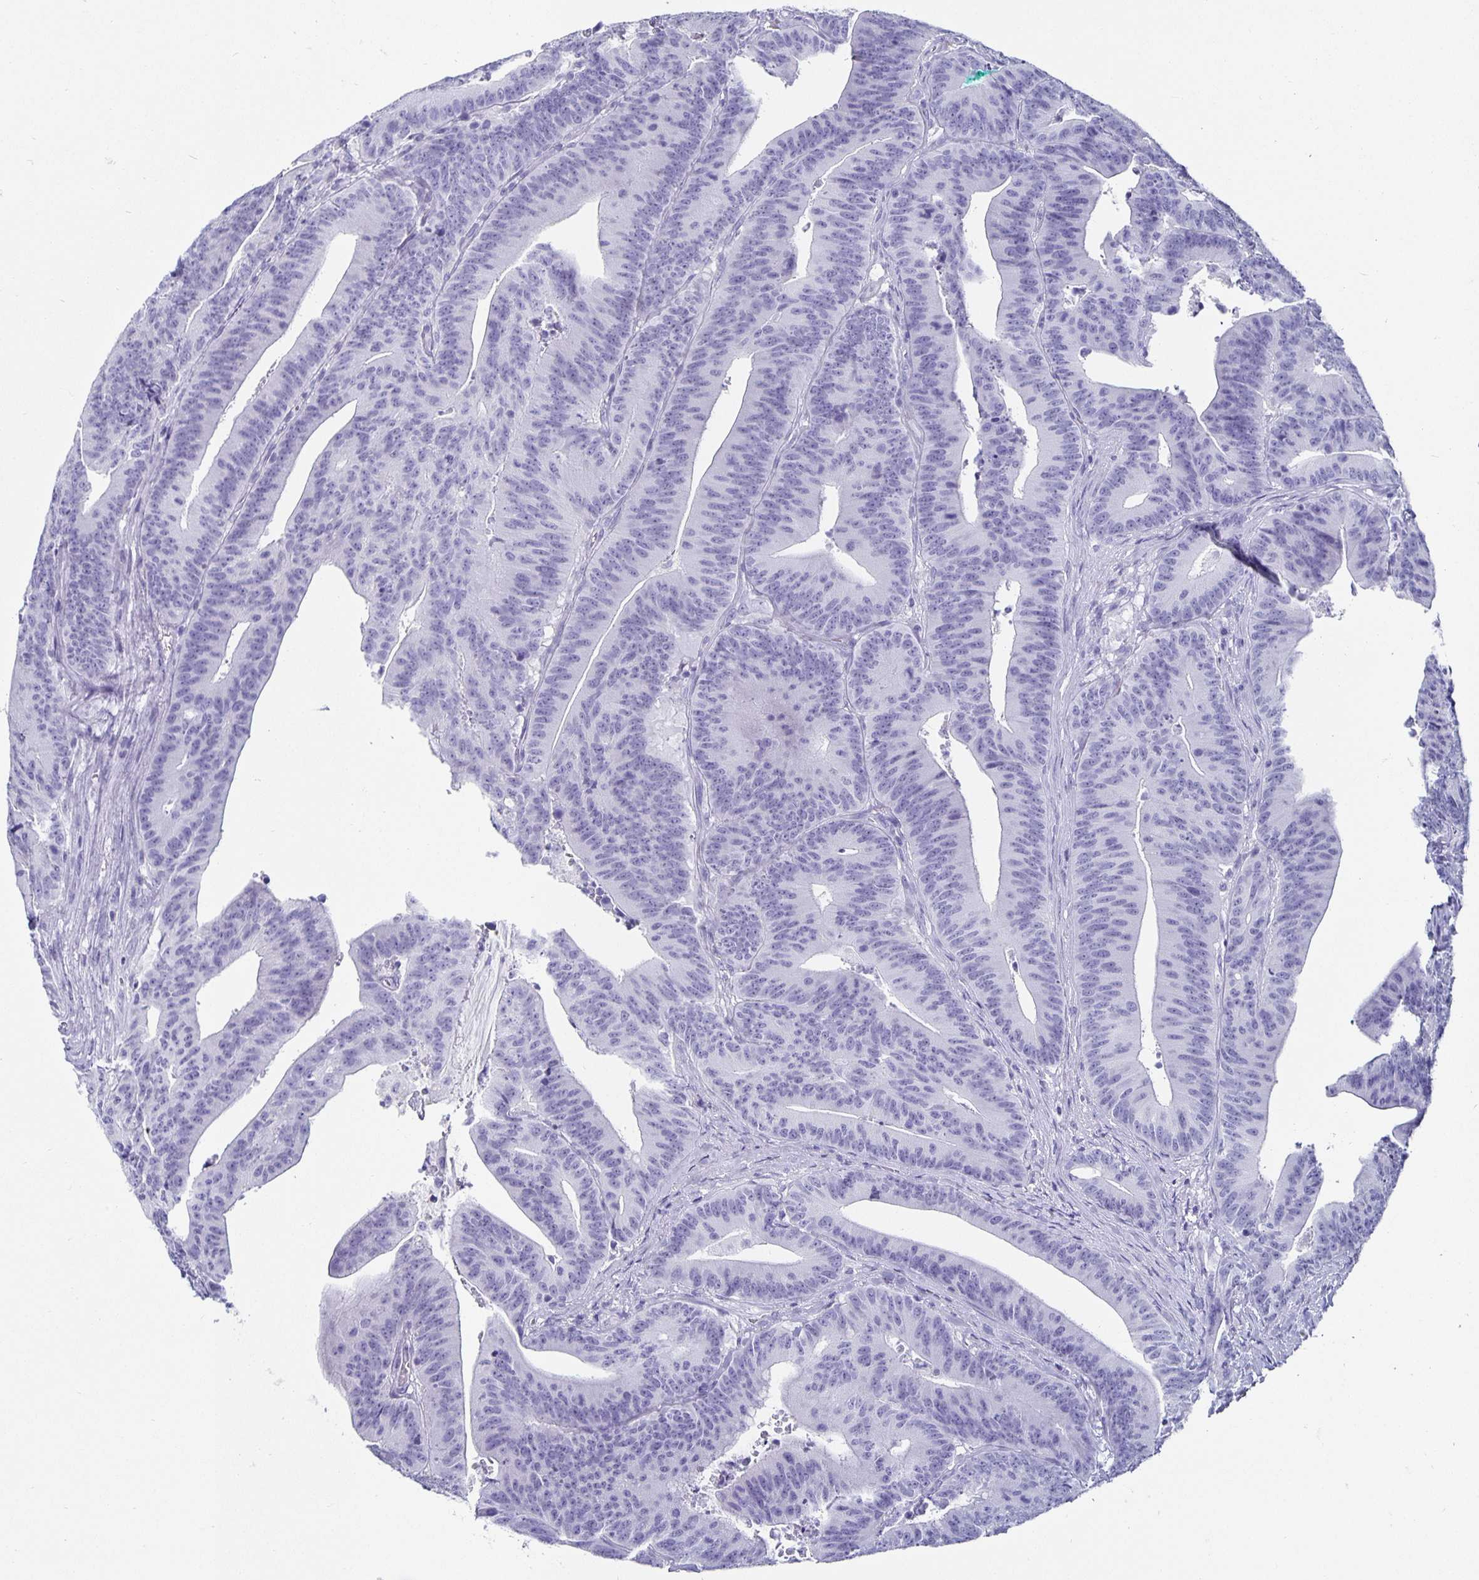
{"staining": {"intensity": "negative", "quantity": "none", "location": "none"}, "tissue": "colorectal cancer", "cell_type": "Tumor cells", "image_type": "cancer", "snomed": [{"axis": "morphology", "description": "Adenocarcinoma, NOS"}, {"axis": "topography", "description": "Colon"}], "caption": "This is a image of immunohistochemistry (IHC) staining of colorectal cancer (adenocarcinoma), which shows no staining in tumor cells.", "gene": "CHGA", "patient": {"sex": "female", "age": 78}}